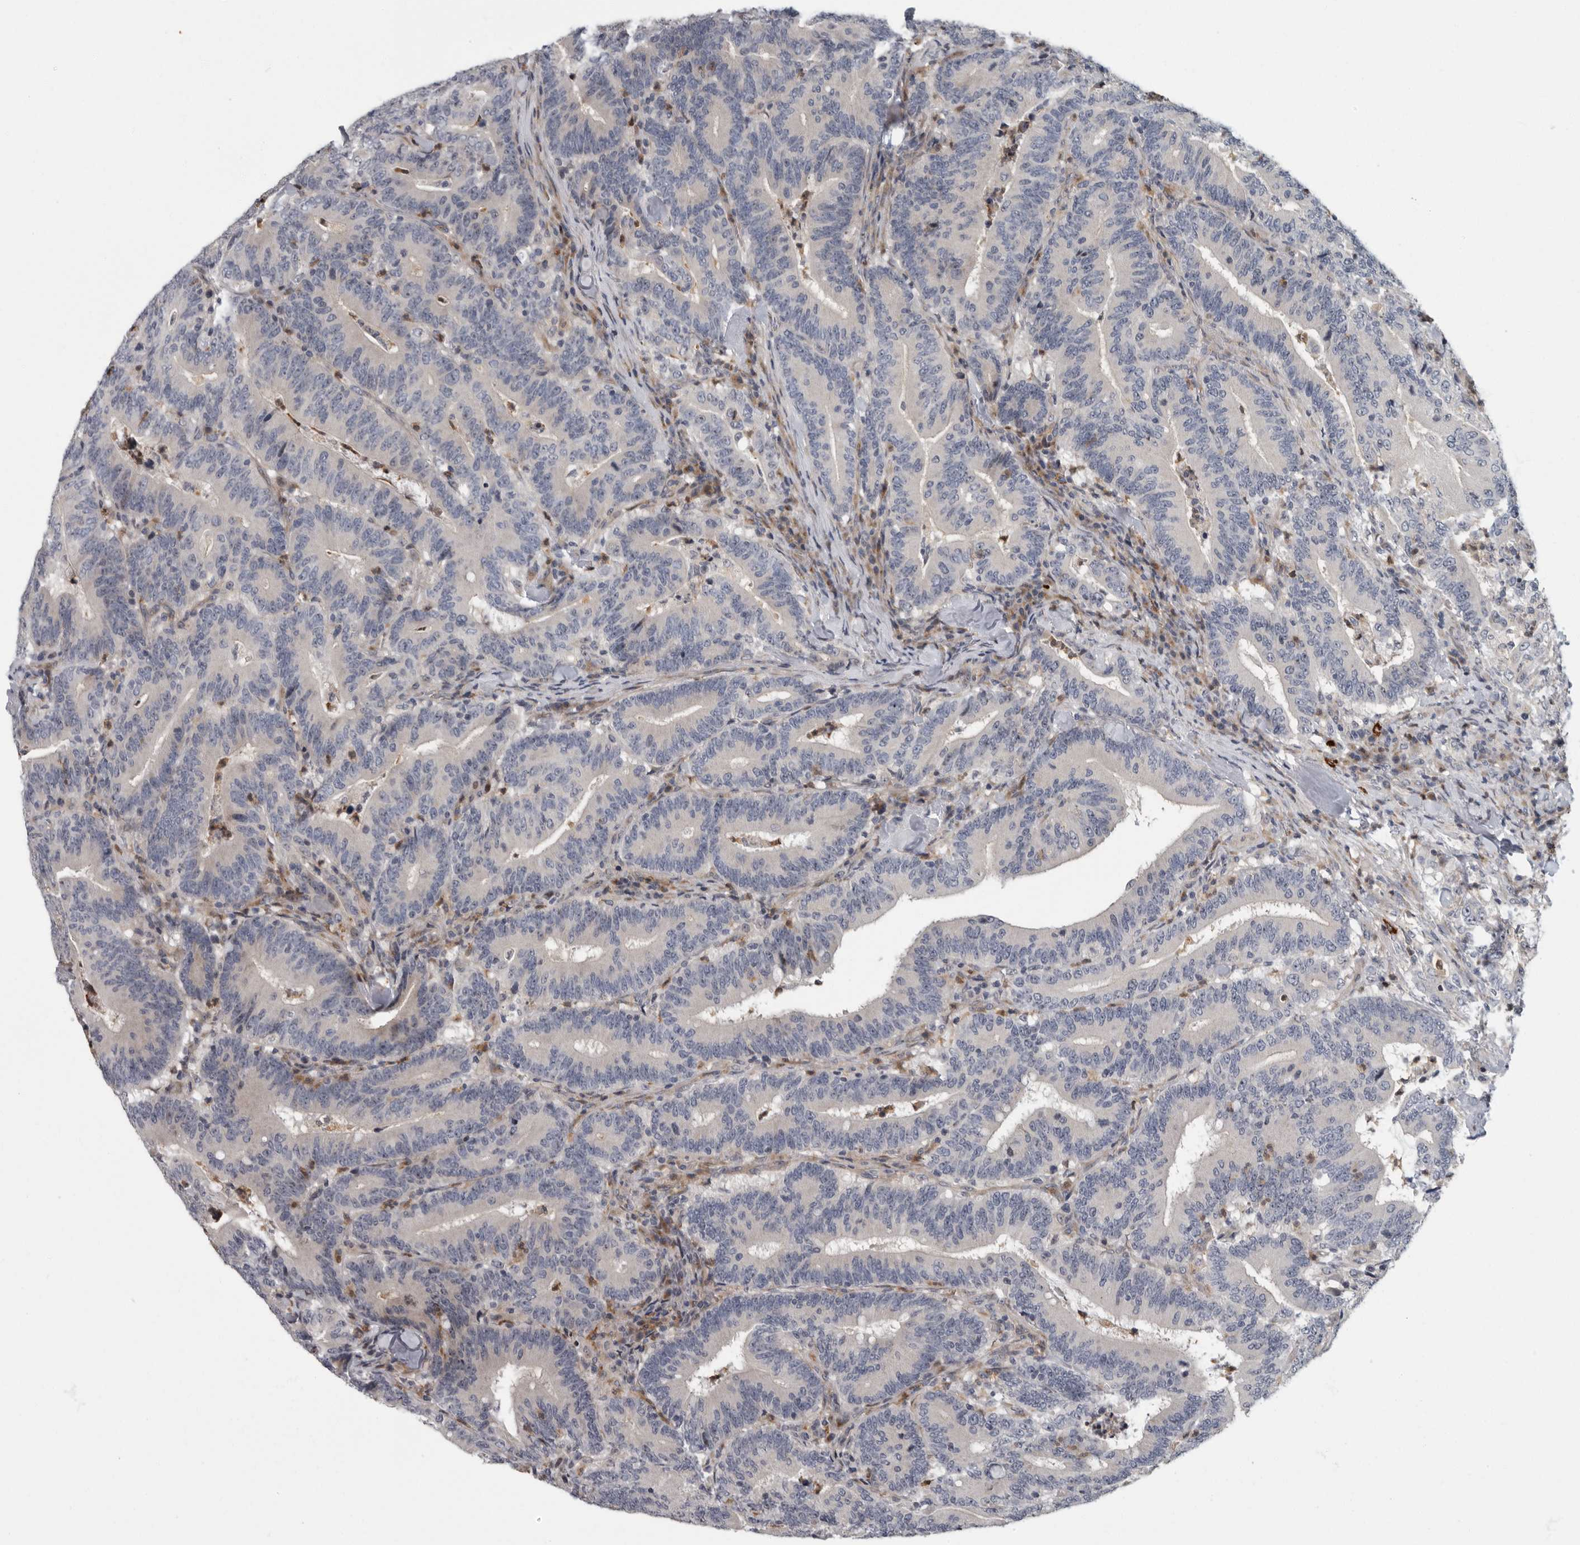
{"staining": {"intensity": "weak", "quantity": "<25%", "location": "cytoplasmic/membranous"}, "tissue": "colorectal cancer", "cell_type": "Tumor cells", "image_type": "cancer", "snomed": [{"axis": "morphology", "description": "Adenocarcinoma, NOS"}, {"axis": "topography", "description": "Colon"}], "caption": "The photomicrograph demonstrates no staining of tumor cells in colorectal adenocarcinoma.", "gene": "PDCD11", "patient": {"sex": "female", "age": 66}}